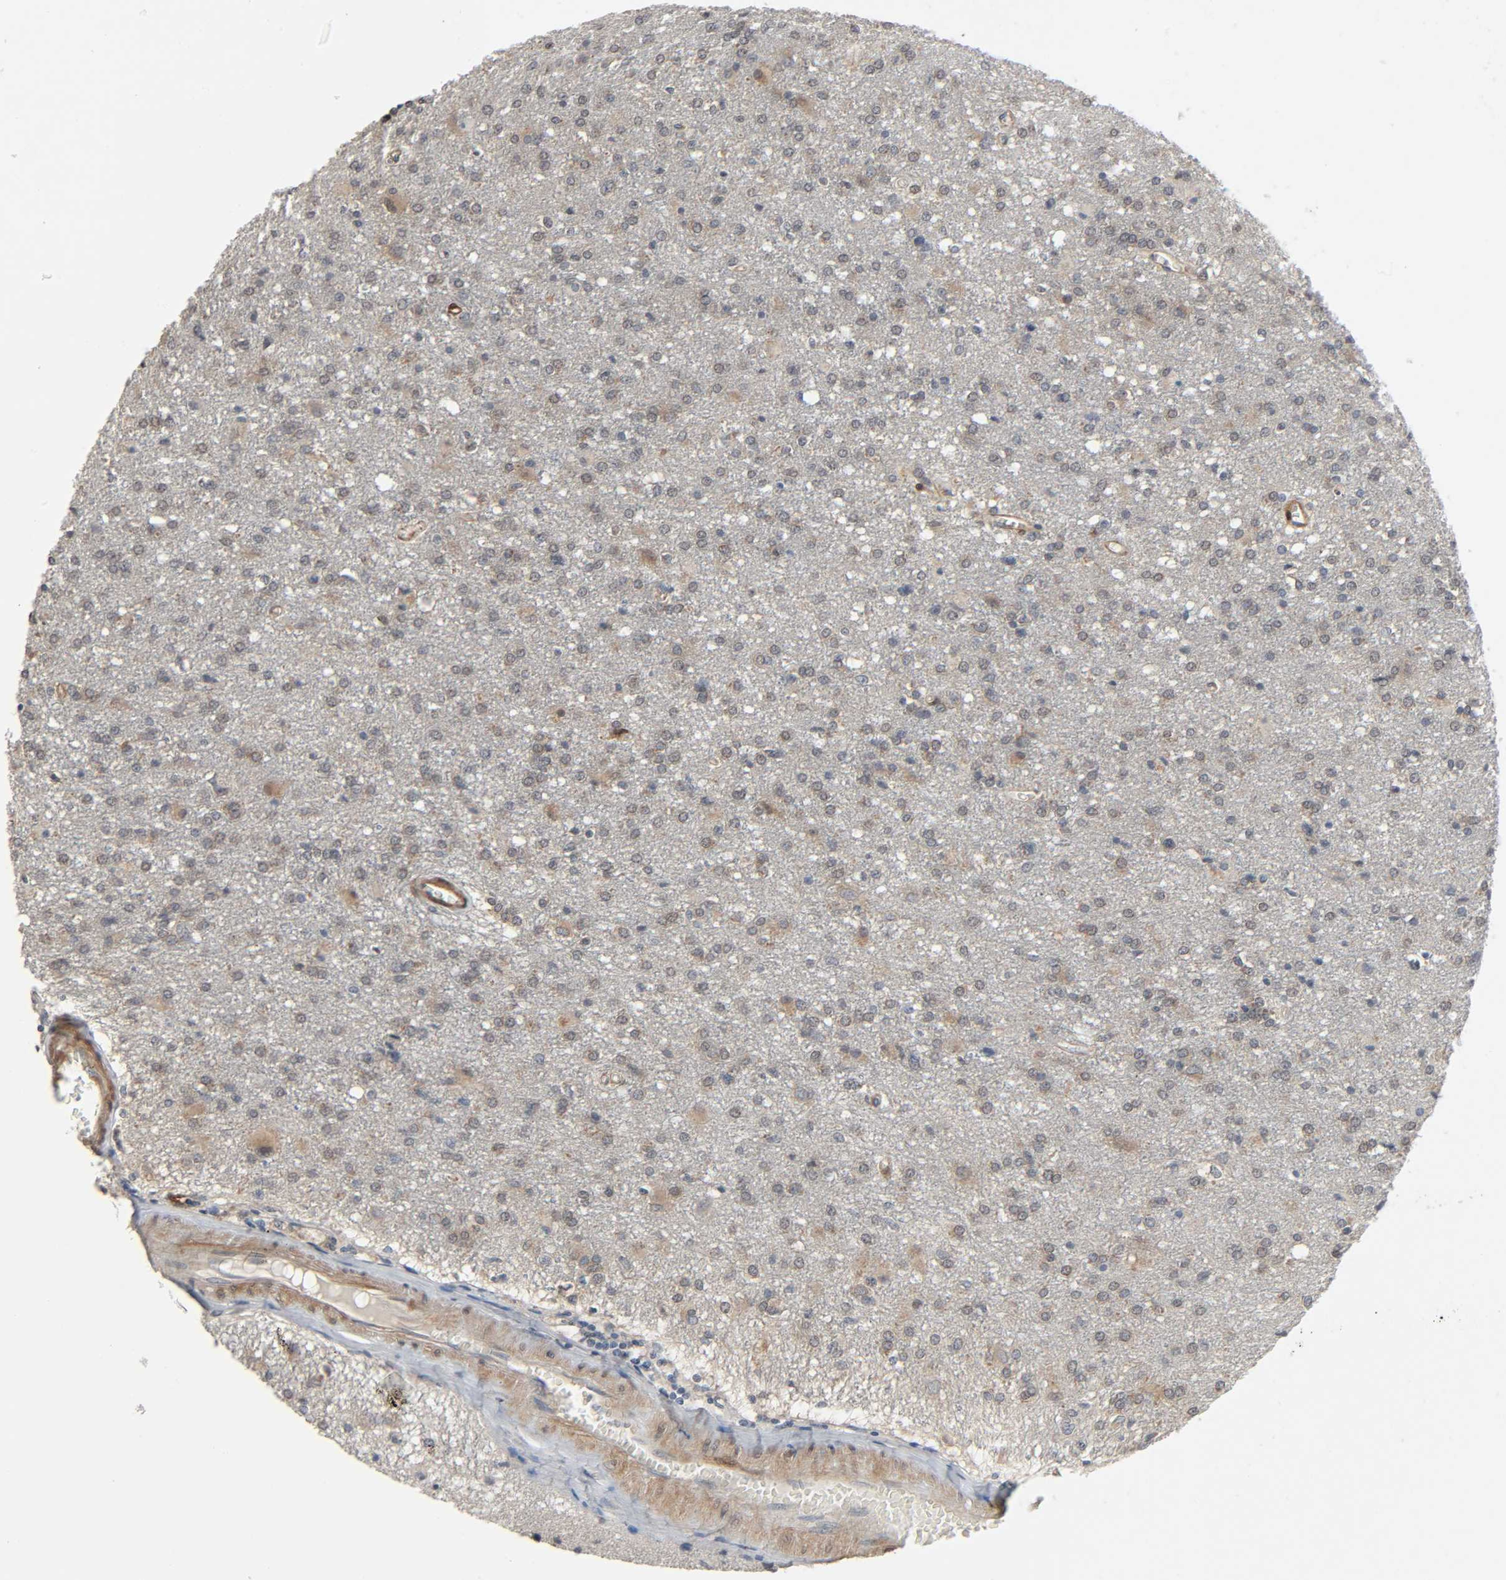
{"staining": {"intensity": "weak", "quantity": "25%-75%", "location": "cytoplasmic/membranous"}, "tissue": "glioma", "cell_type": "Tumor cells", "image_type": "cancer", "snomed": [{"axis": "morphology", "description": "Glioma, malignant, High grade"}, {"axis": "topography", "description": "Cerebral cortex"}], "caption": "Immunohistochemical staining of malignant high-grade glioma displays low levels of weak cytoplasmic/membranous staining in about 25%-75% of tumor cells. (Brightfield microscopy of DAB IHC at high magnification).", "gene": "PTK2", "patient": {"sex": "male", "age": 76}}